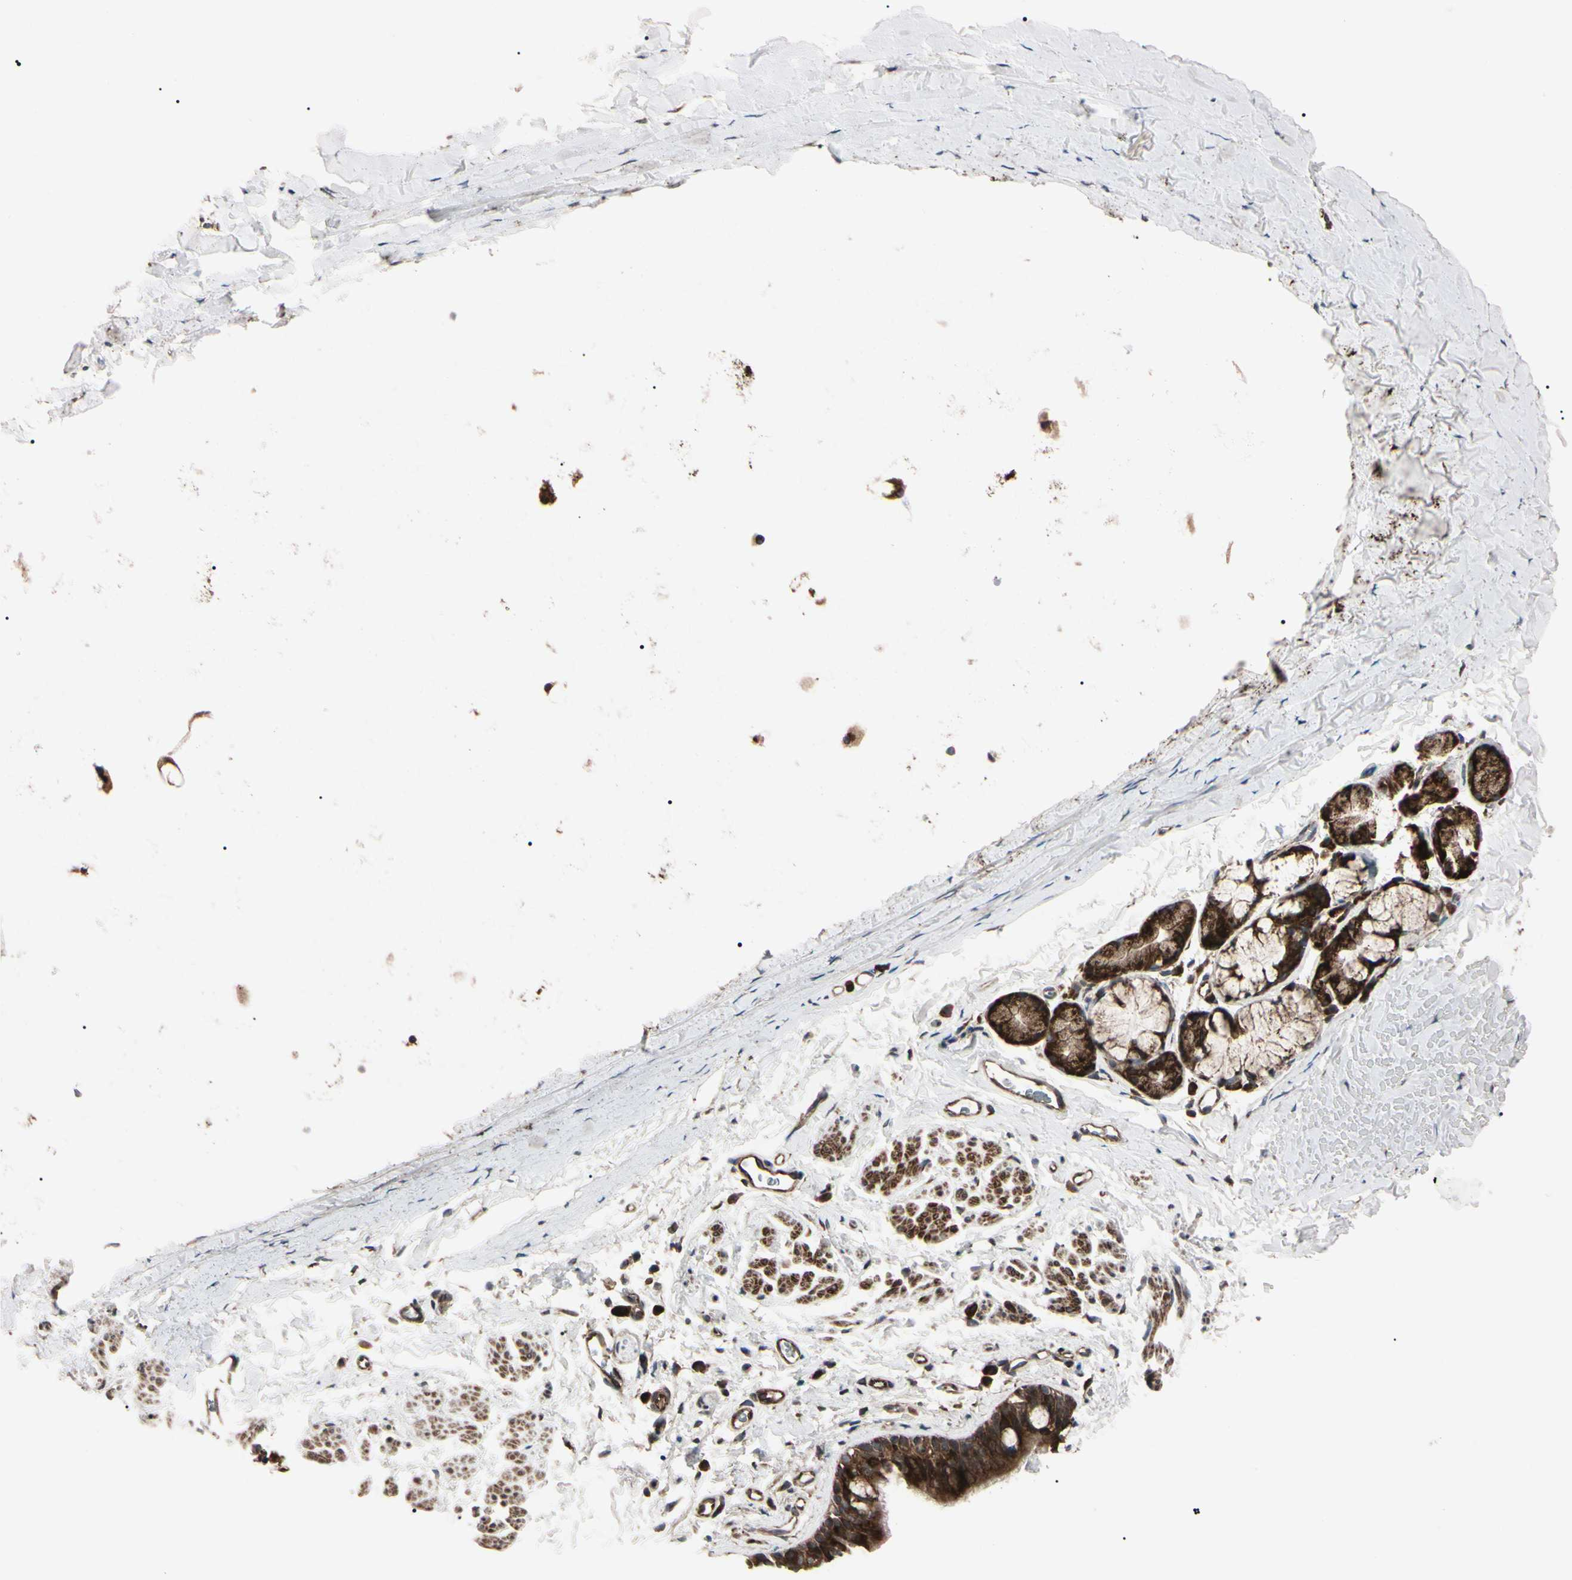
{"staining": {"intensity": "strong", "quantity": ">75%", "location": "cytoplasmic/membranous"}, "tissue": "bronchus", "cell_type": "Respiratory epithelial cells", "image_type": "normal", "snomed": [{"axis": "morphology", "description": "Normal tissue, NOS"}, {"axis": "morphology", "description": "Malignant melanoma, Metastatic site"}, {"axis": "topography", "description": "Bronchus"}, {"axis": "topography", "description": "Lung"}], "caption": "Immunohistochemical staining of benign human bronchus displays strong cytoplasmic/membranous protein staining in approximately >75% of respiratory epithelial cells. Ihc stains the protein of interest in brown and the nuclei are stained blue.", "gene": "GUCY1B1", "patient": {"sex": "male", "age": 64}}